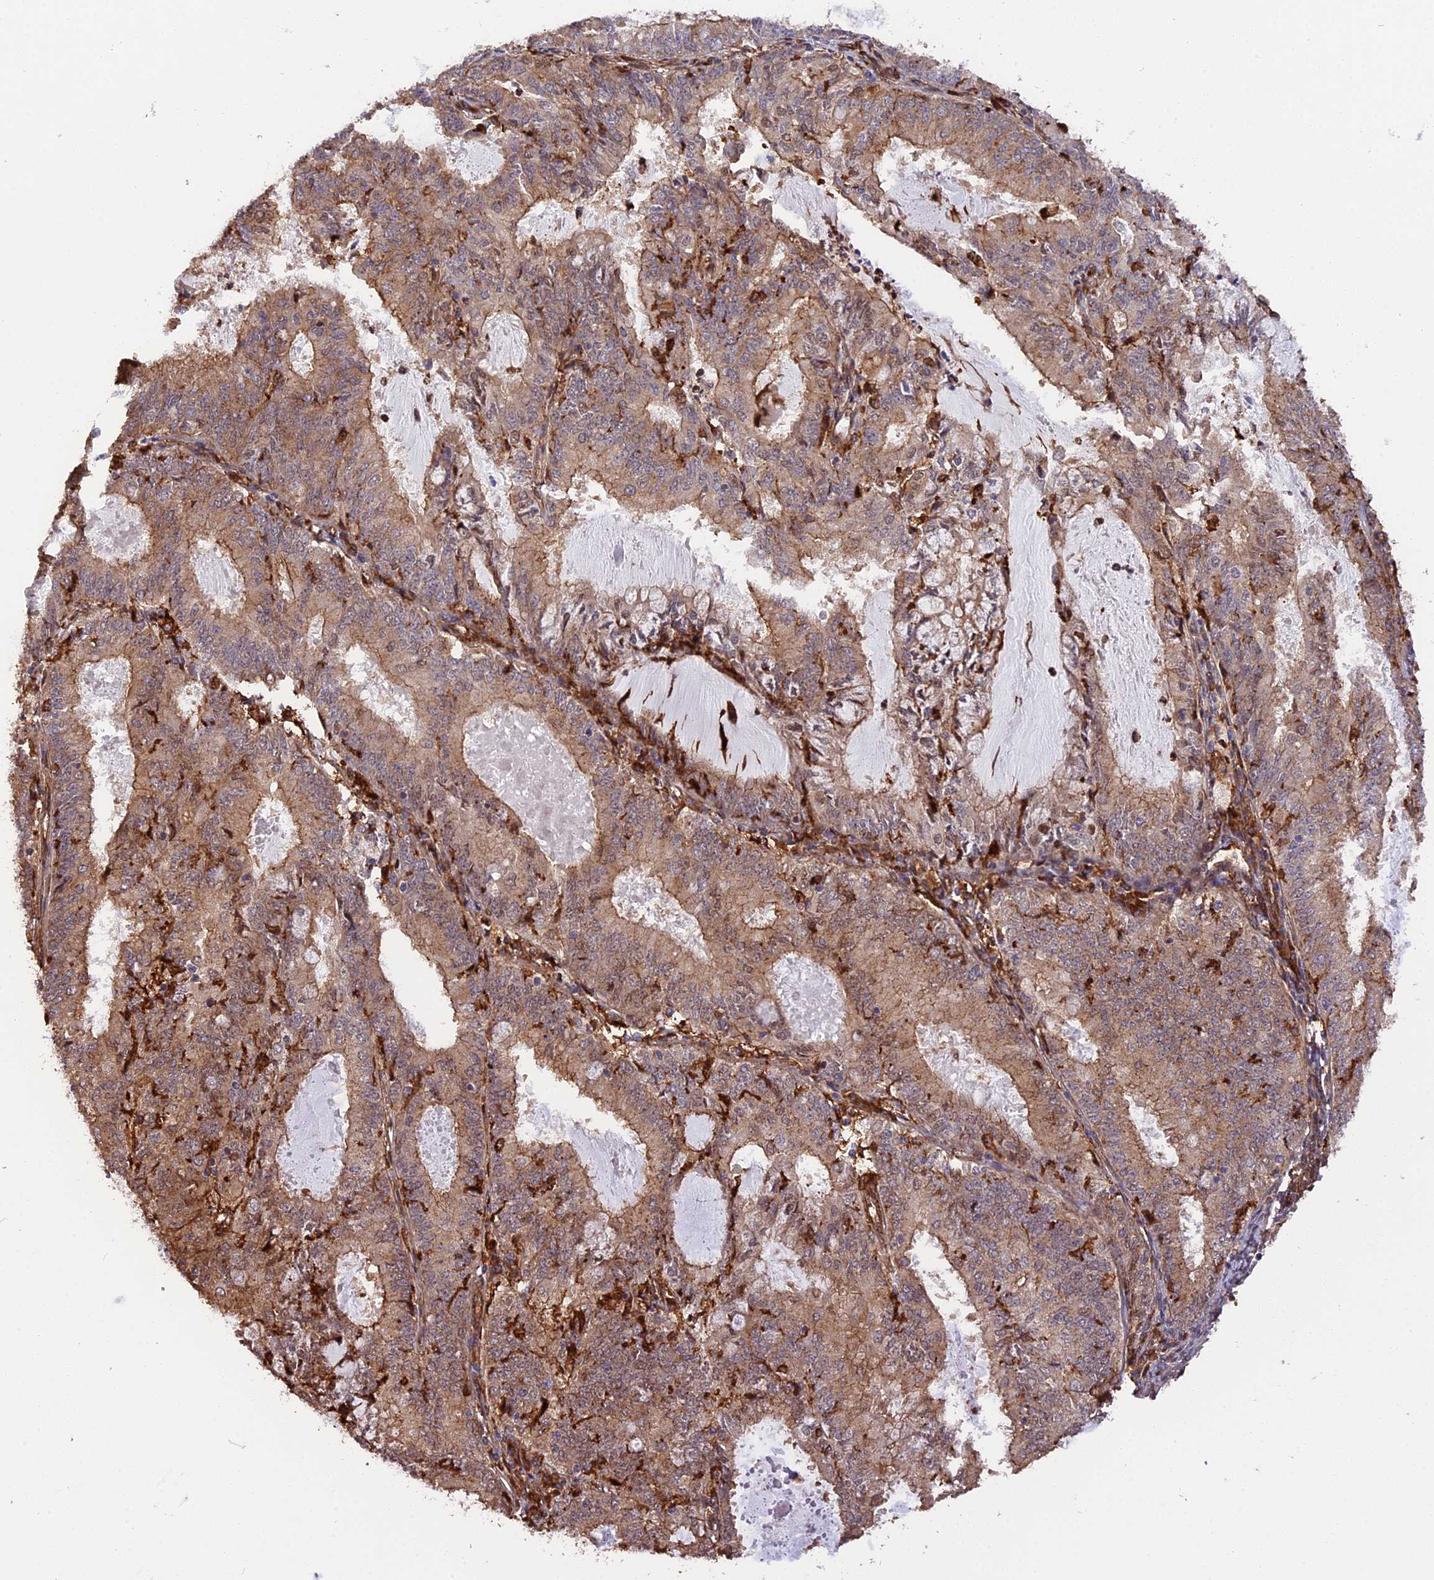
{"staining": {"intensity": "moderate", "quantity": ">75%", "location": "cytoplasmic/membranous"}, "tissue": "endometrial cancer", "cell_type": "Tumor cells", "image_type": "cancer", "snomed": [{"axis": "morphology", "description": "Adenocarcinoma, NOS"}, {"axis": "topography", "description": "Endometrium"}], "caption": "A photomicrograph of adenocarcinoma (endometrial) stained for a protein demonstrates moderate cytoplasmic/membranous brown staining in tumor cells. (DAB = brown stain, brightfield microscopy at high magnification).", "gene": "HERPUD1", "patient": {"sex": "female", "age": 57}}